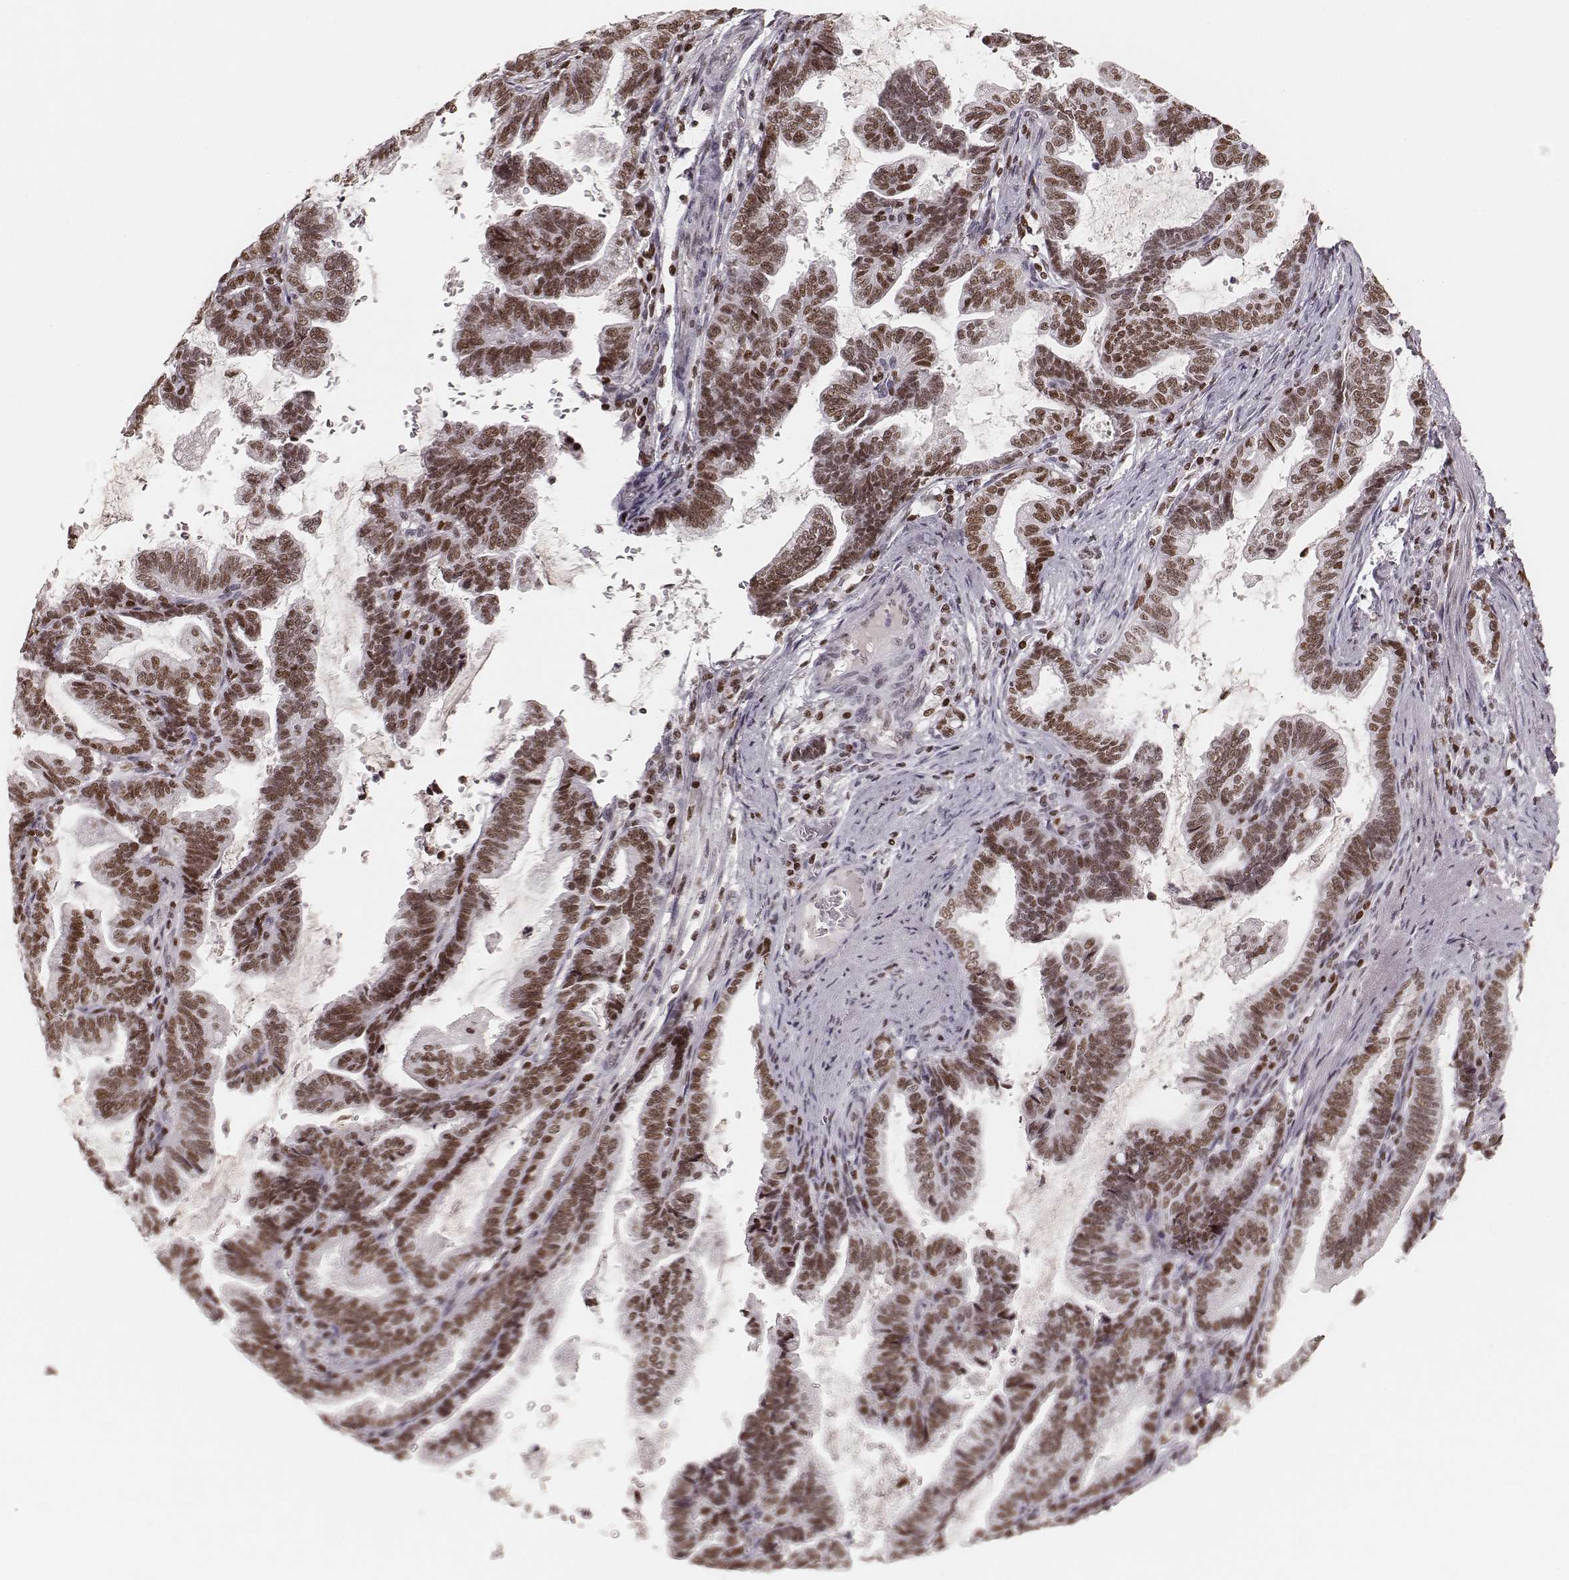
{"staining": {"intensity": "moderate", "quantity": ">75%", "location": "nuclear"}, "tissue": "stomach cancer", "cell_type": "Tumor cells", "image_type": "cancer", "snomed": [{"axis": "morphology", "description": "Adenocarcinoma, NOS"}, {"axis": "topography", "description": "Stomach"}], "caption": "A medium amount of moderate nuclear positivity is identified in approximately >75% of tumor cells in stomach adenocarcinoma tissue.", "gene": "PARP1", "patient": {"sex": "male", "age": 83}}